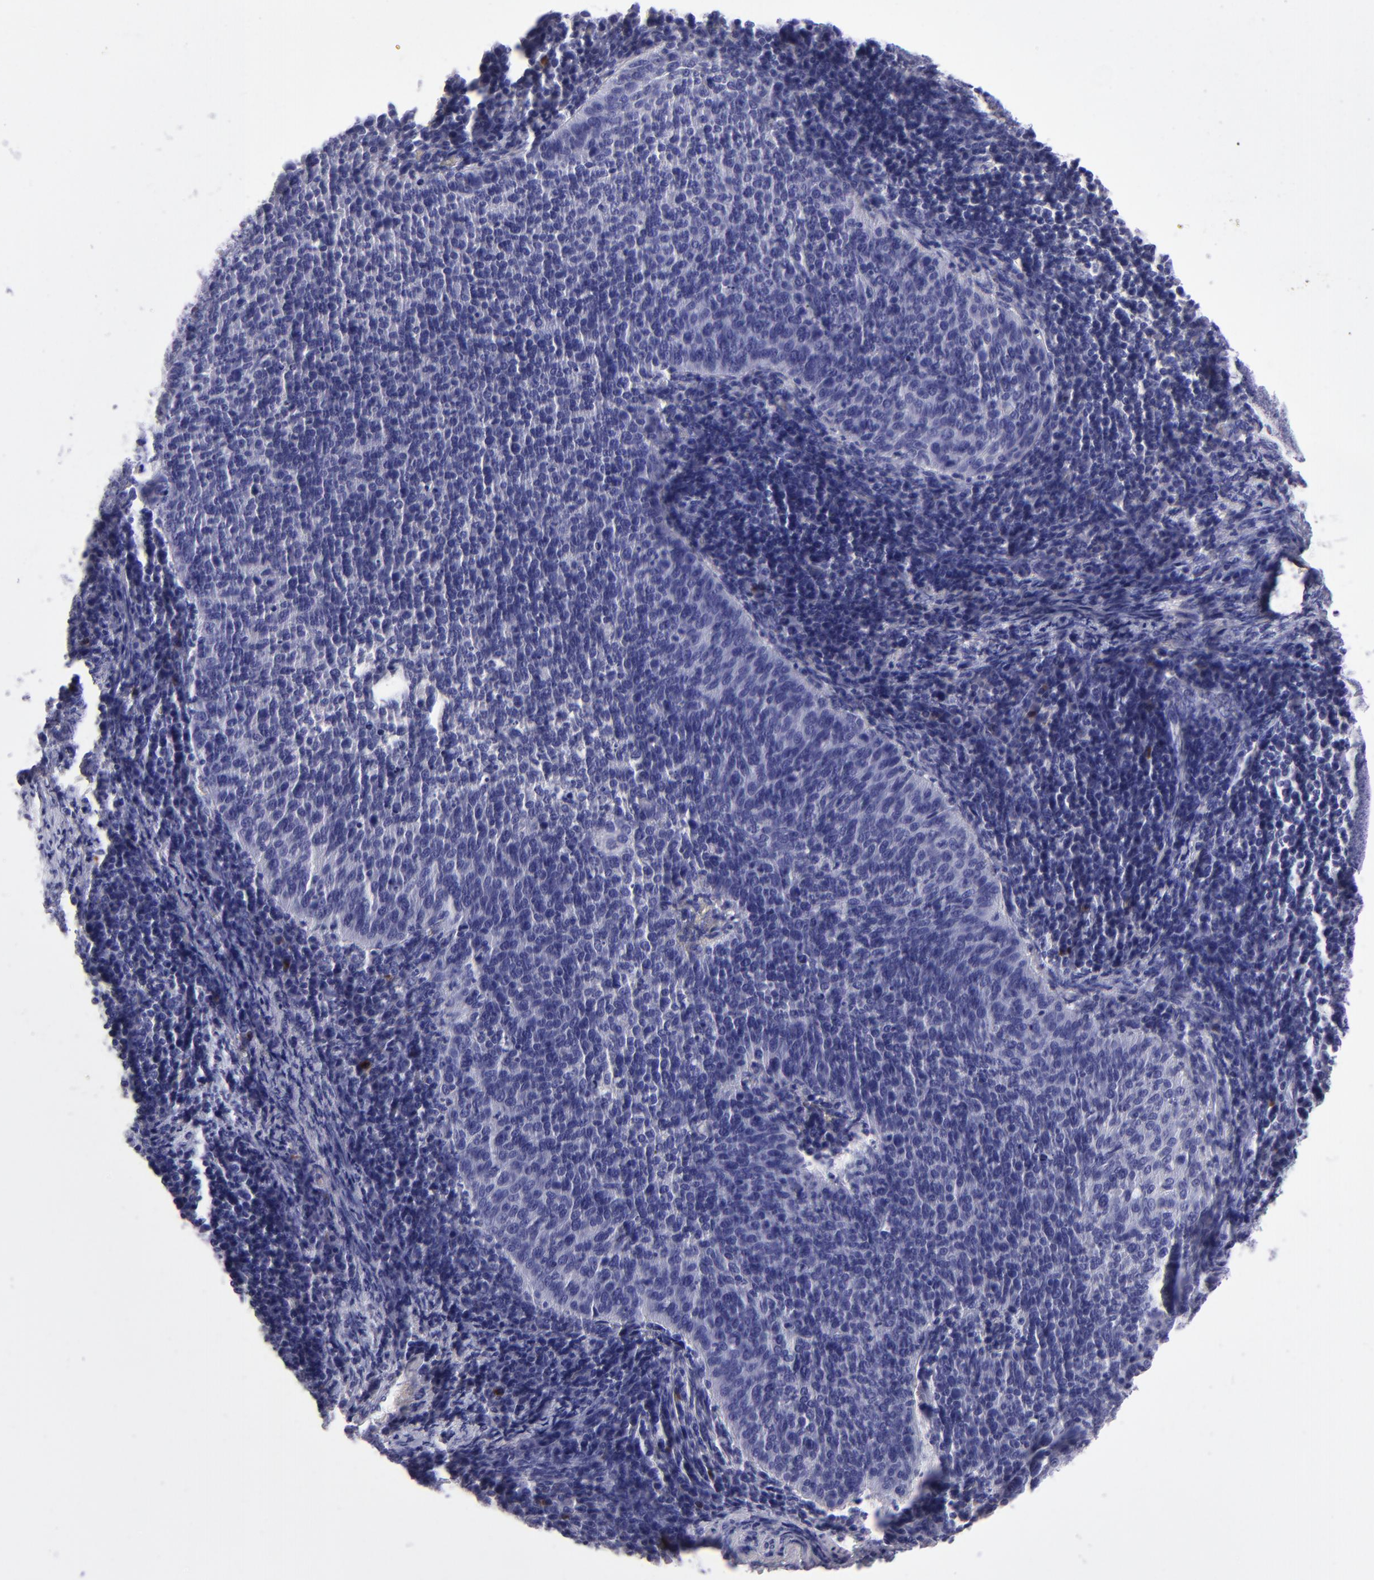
{"staining": {"intensity": "negative", "quantity": "none", "location": "none"}, "tissue": "cervical cancer", "cell_type": "Tumor cells", "image_type": "cancer", "snomed": [{"axis": "morphology", "description": "Squamous cell carcinoma, NOS"}, {"axis": "topography", "description": "Cervix"}], "caption": "Human cervical cancer (squamous cell carcinoma) stained for a protein using immunohistochemistry (IHC) demonstrates no expression in tumor cells.", "gene": "TYRP1", "patient": {"sex": "female", "age": 39}}